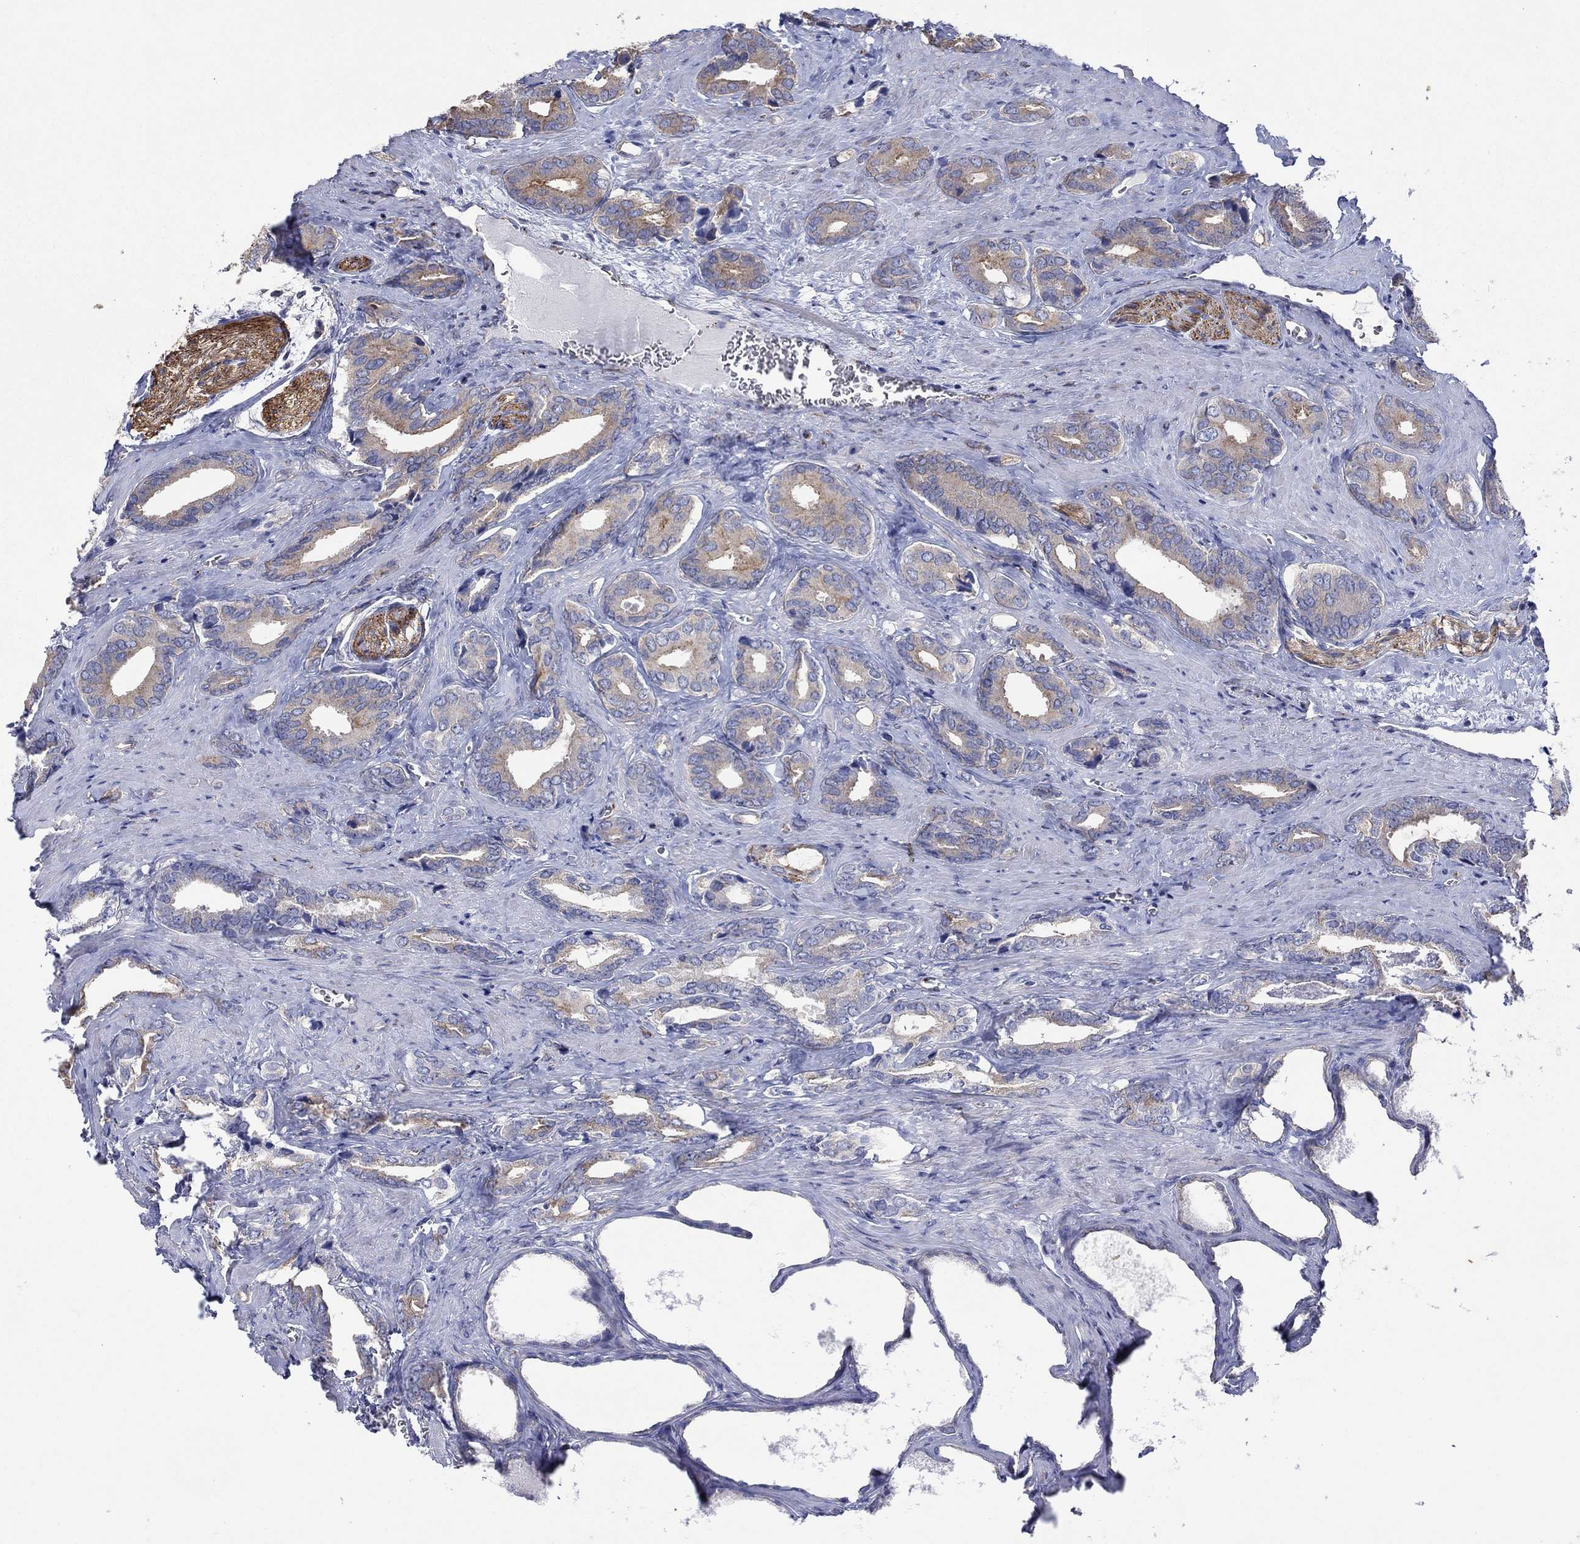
{"staining": {"intensity": "weak", "quantity": "25%-75%", "location": "cytoplasmic/membranous"}, "tissue": "prostate cancer", "cell_type": "Tumor cells", "image_type": "cancer", "snomed": [{"axis": "morphology", "description": "Adenocarcinoma, NOS"}, {"axis": "topography", "description": "Prostate"}], "caption": "Protein staining demonstrates weak cytoplasmic/membranous staining in approximately 25%-75% of tumor cells in prostate adenocarcinoma. (Stains: DAB (3,3'-diaminobenzidine) in brown, nuclei in blue, Microscopy: brightfield microscopy at high magnification).", "gene": "TPRN", "patient": {"sex": "male", "age": 66}}